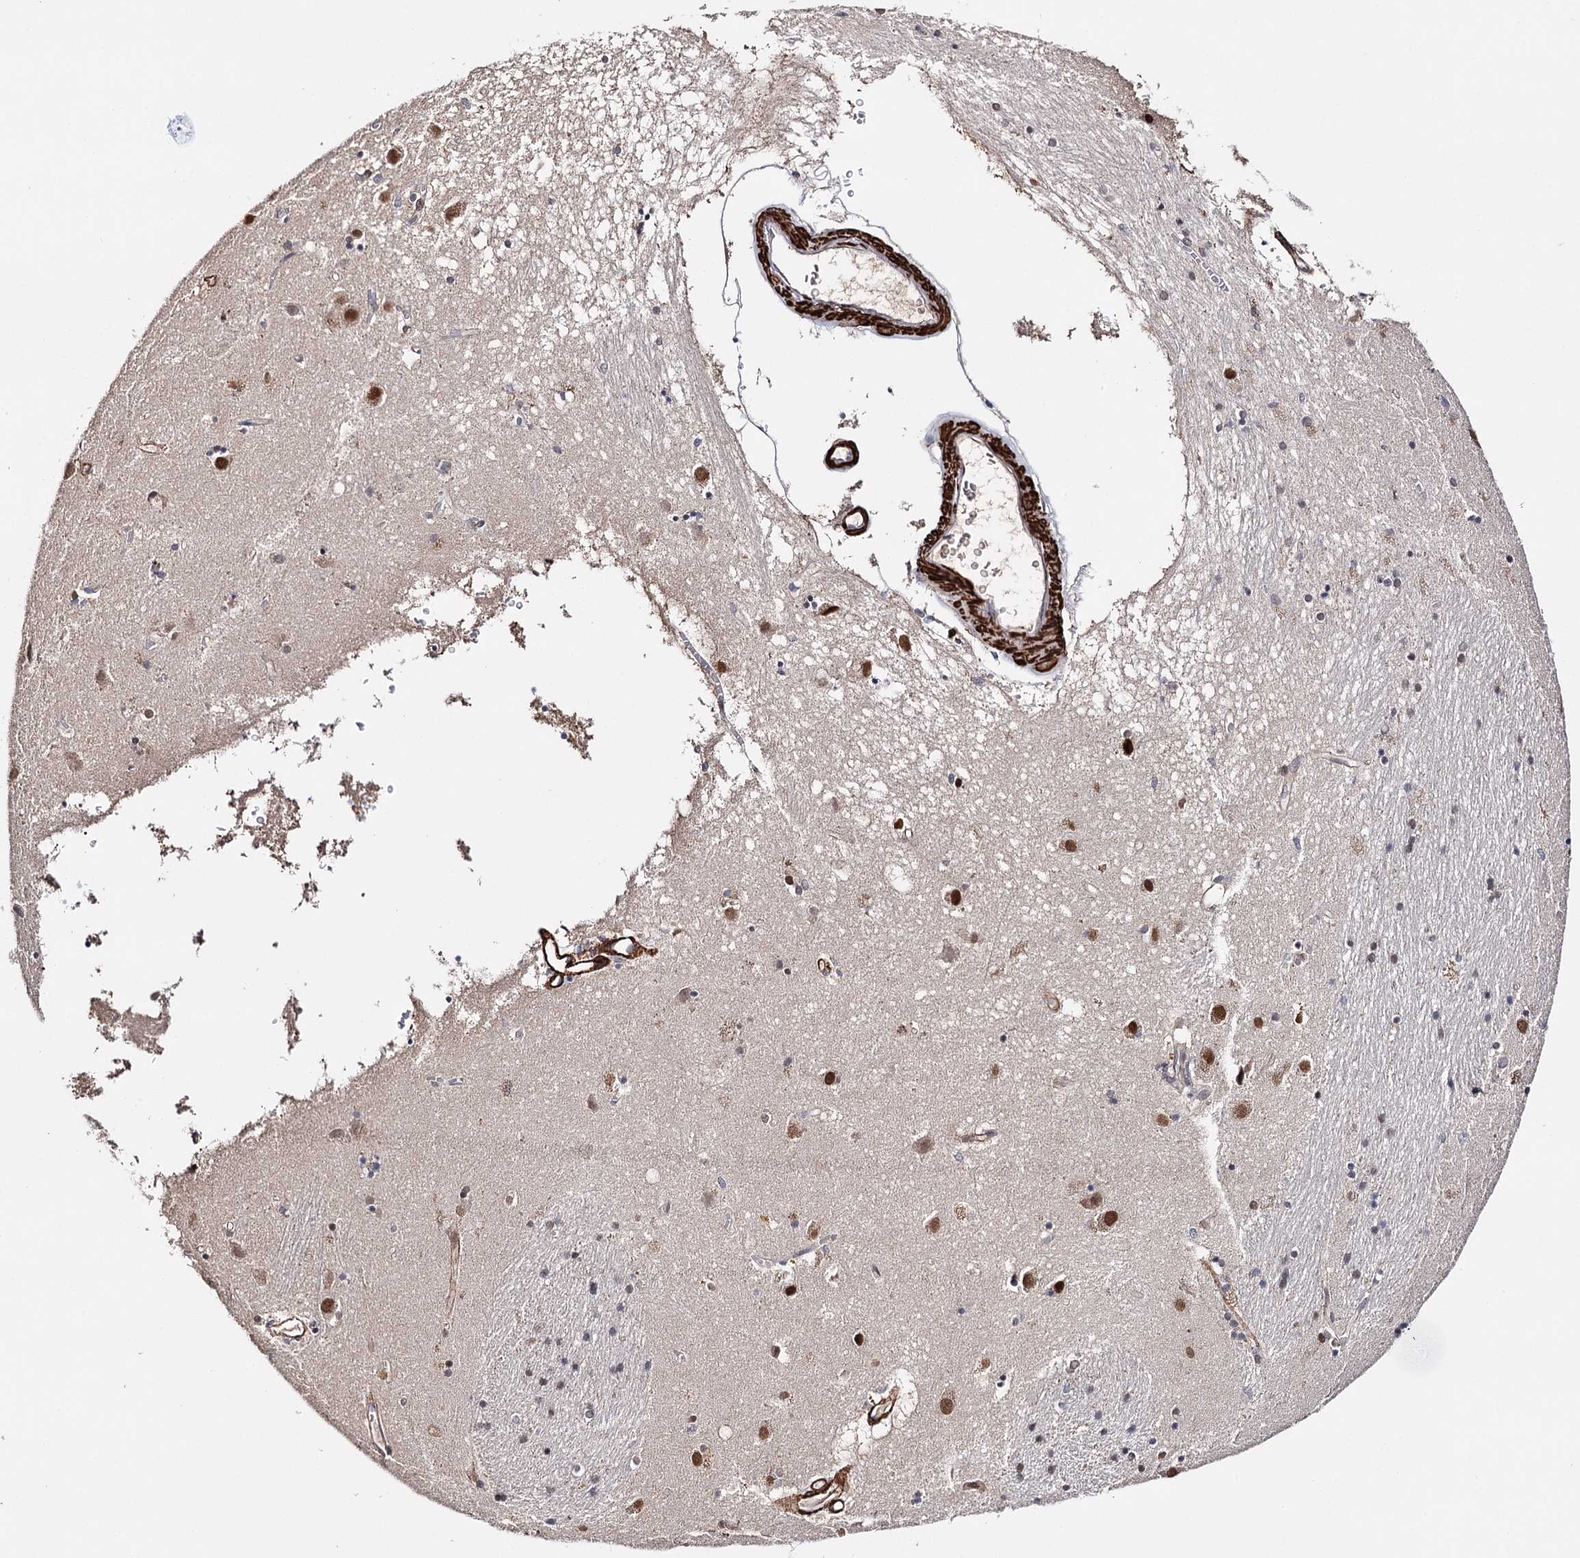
{"staining": {"intensity": "negative", "quantity": "none", "location": "none"}, "tissue": "caudate", "cell_type": "Glial cells", "image_type": "normal", "snomed": [{"axis": "morphology", "description": "Normal tissue, NOS"}, {"axis": "topography", "description": "Lateral ventricle wall"}], "caption": "A high-resolution image shows immunohistochemistry (IHC) staining of benign caudate, which displays no significant expression in glial cells.", "gene": "CFAP46", "patient": {"sex": "male", "age": 70}}